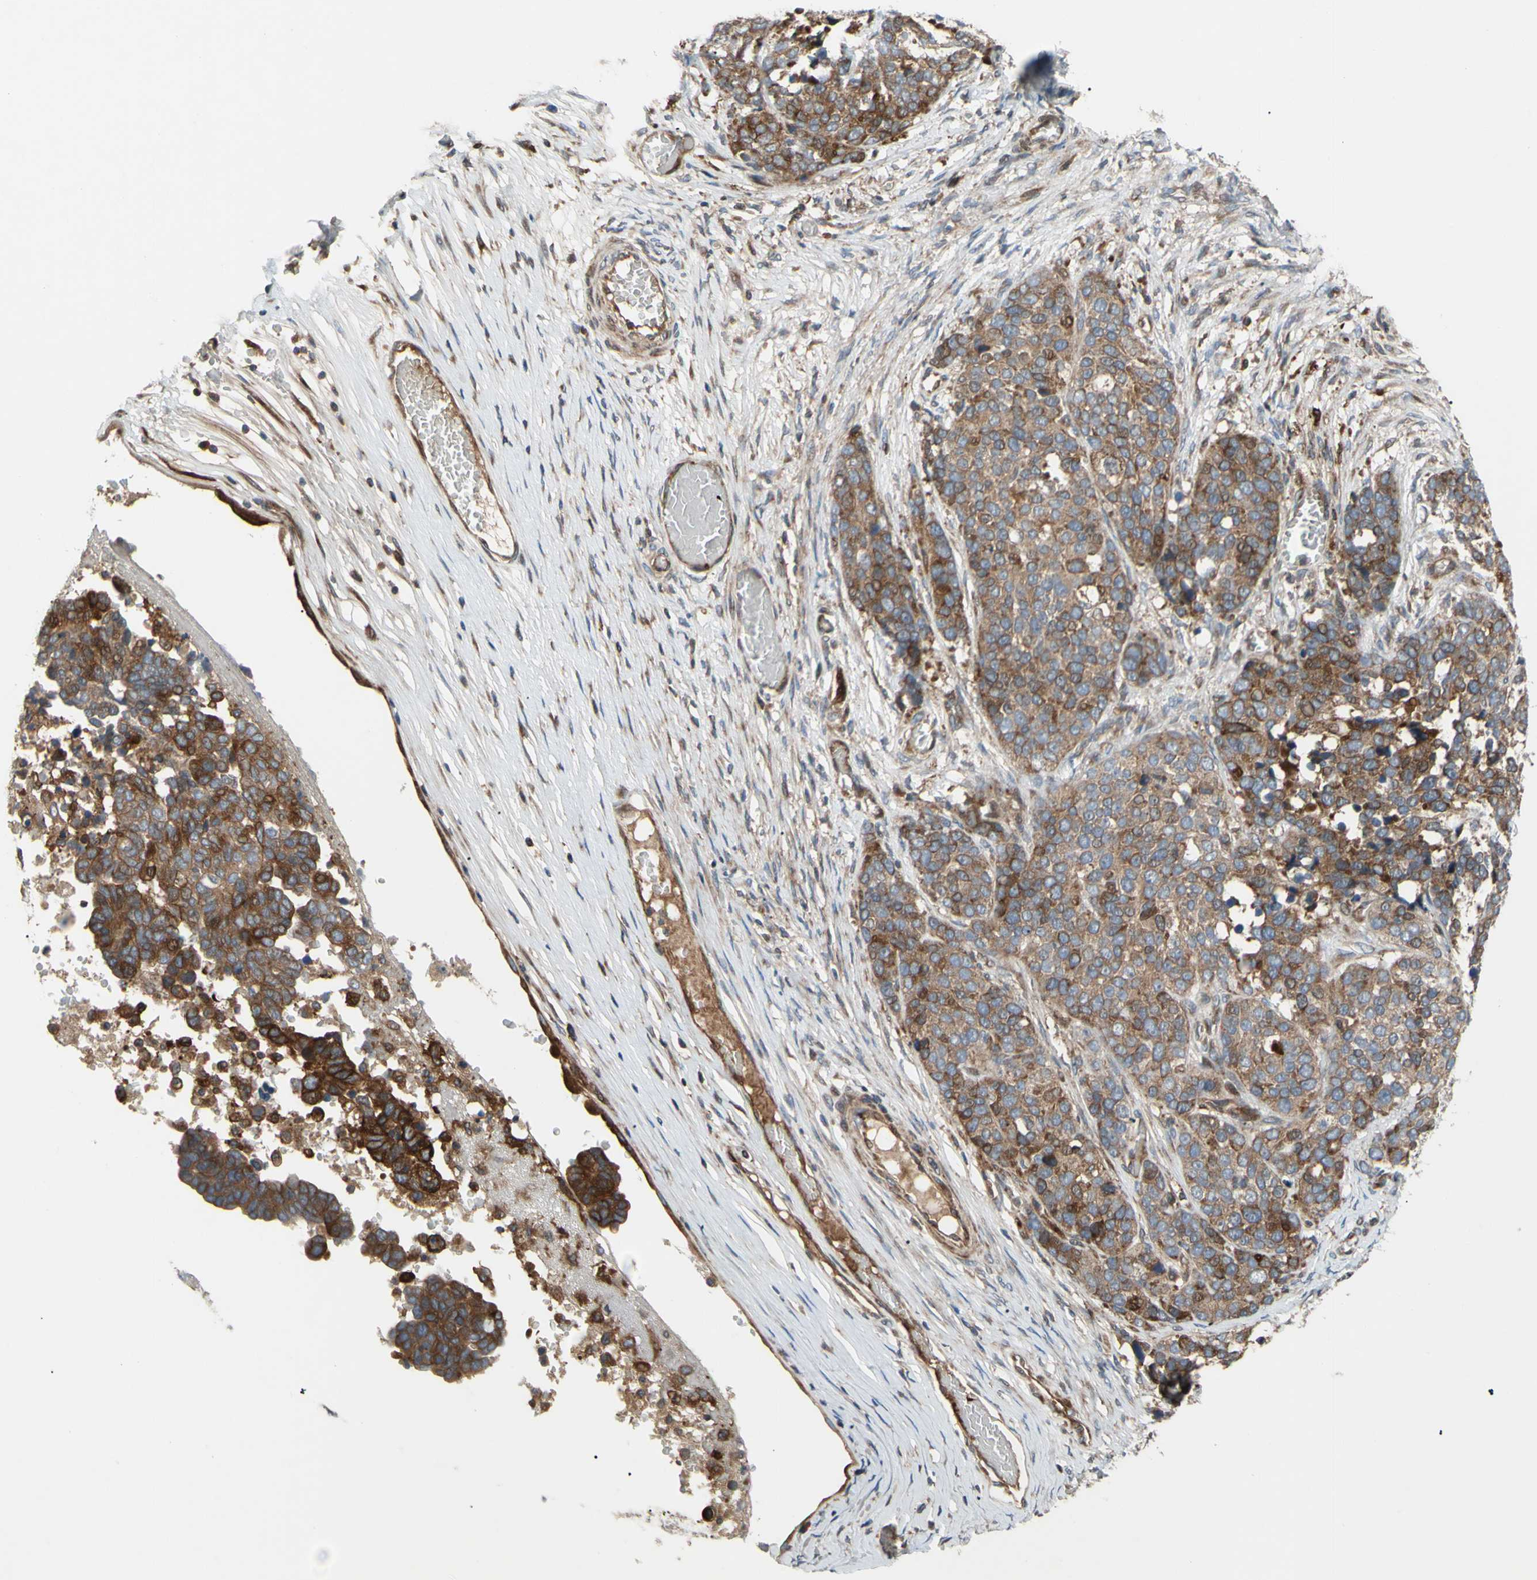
{"staining": {"intensity": "moderate", "quantity": ">75%", "location": "cytoplasmic/membranous"}, "tissue": "ovarian cancer", "cell_type": "Tumor cells", "image_type": "cancer", "snomed": [{"axis": "morphology", "description": "Cystadenocarcinoma, serous, NOS"}, {"axis": "topography", "description": "Ovary"}], "caption": "Human serous cystadenocarcinoma (ovarian) stained with a protein marker demonstrates moderate staining in tumor cells.", "gene": "SPTLC1", "patient": {"sex": "female", "age": 44}}